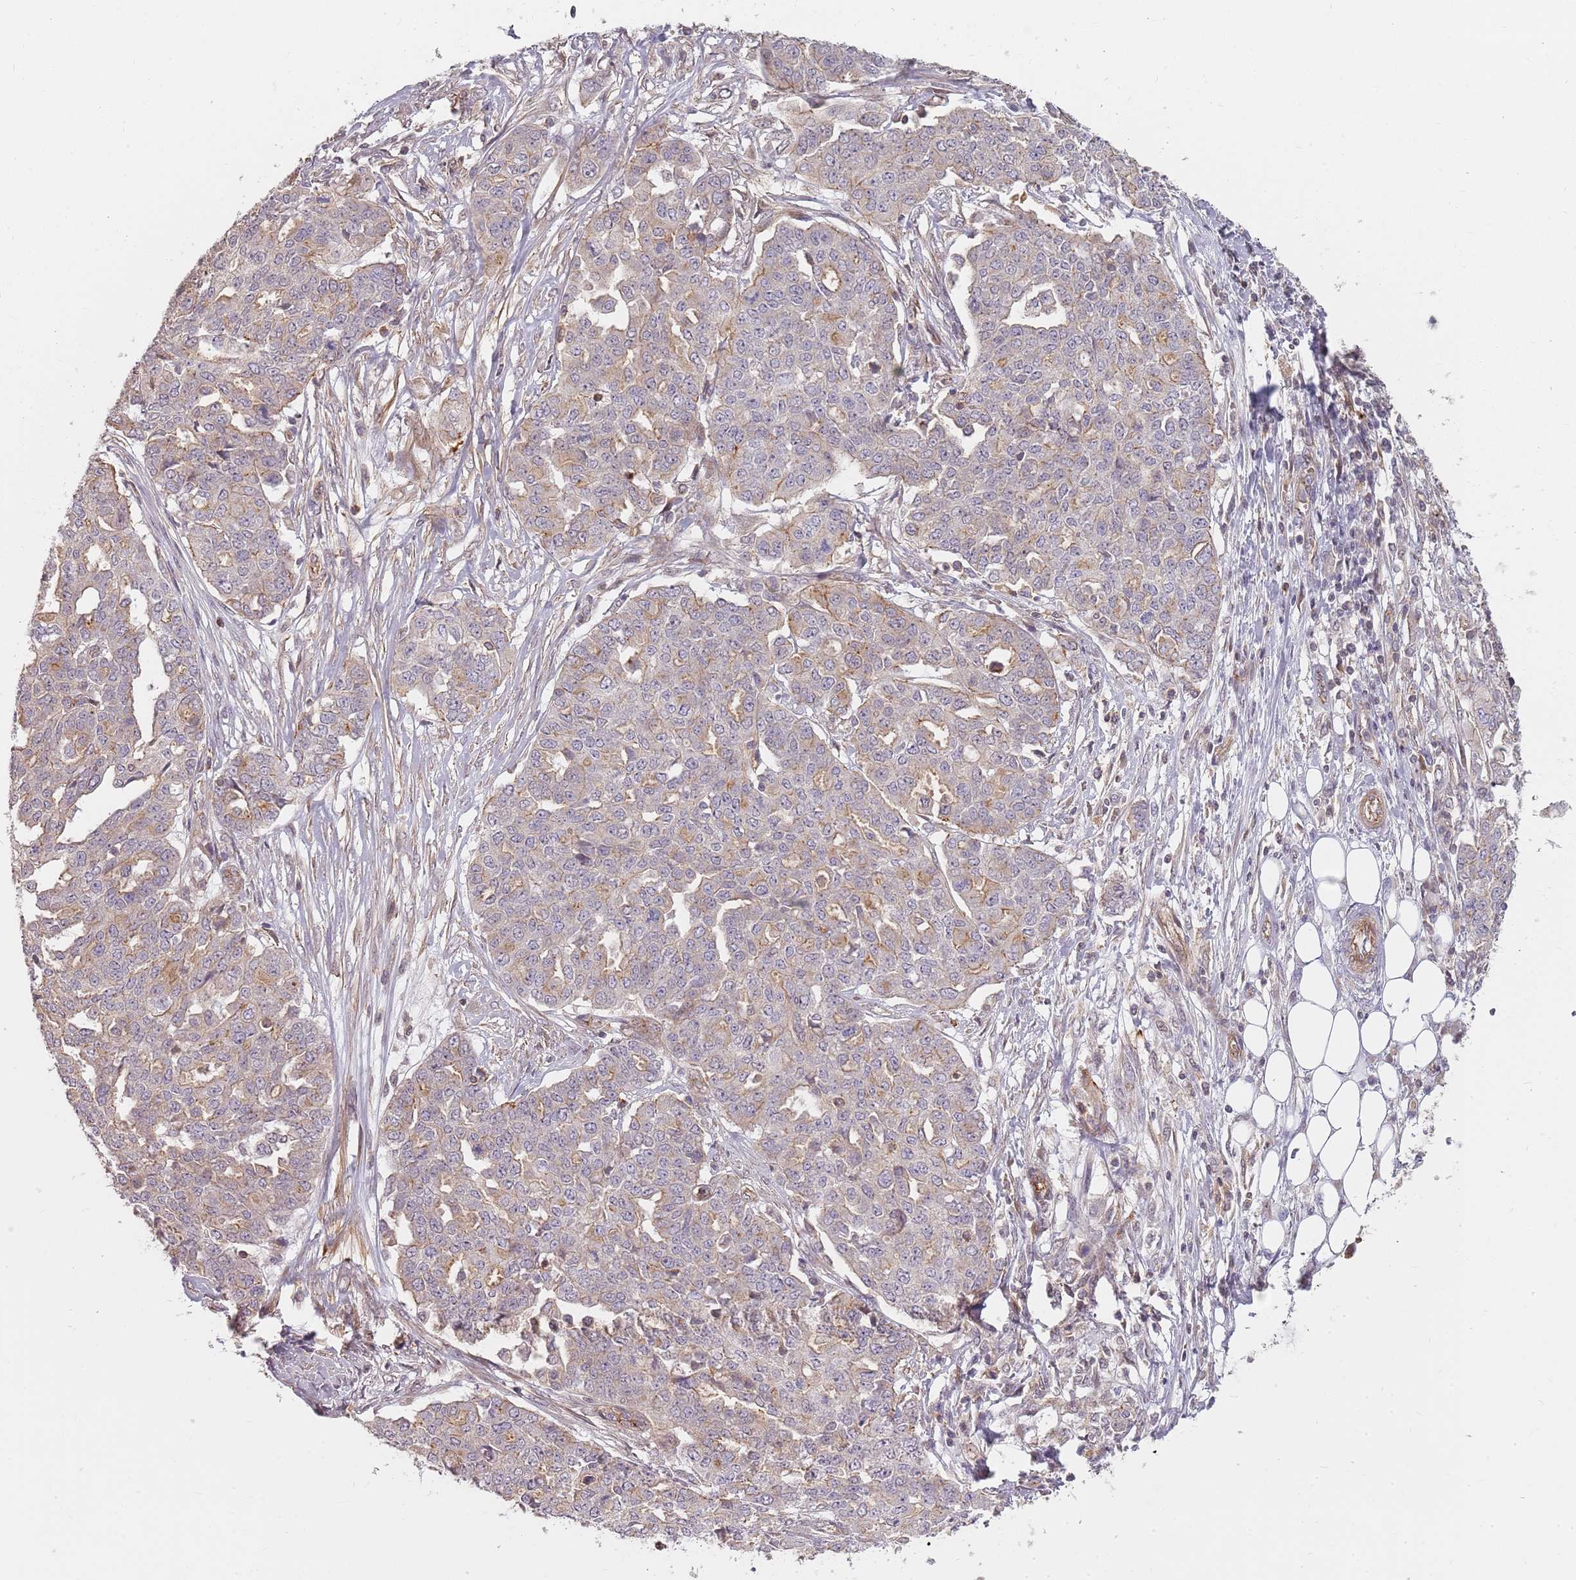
{"staining": {"intensity": "weak", "quantity": "25%-75%", "location": "cytoplasmic/membranous"}, "tissue": "ovarian cancer", "cell_type": "Tumor cells", "image_type": "cancer", "snomed": [{"axis": "morphology", "description": "Cystadenocarcinoma, serous, NOS"}, {"axis": "topography", "description": "Soft tissue"}, {"axis": "topography", "description": "Ovary"}], "caption": "Immunohistochemical staining of human ovarian cancer shows low levels of weak cytoplasmic/membranous protein positivity in approximately 25%-75% of tumor cells. Nuclei are stained in blue.", "gene": "PPP1R14C", "patient": {"sex": "female", "age": 57}}